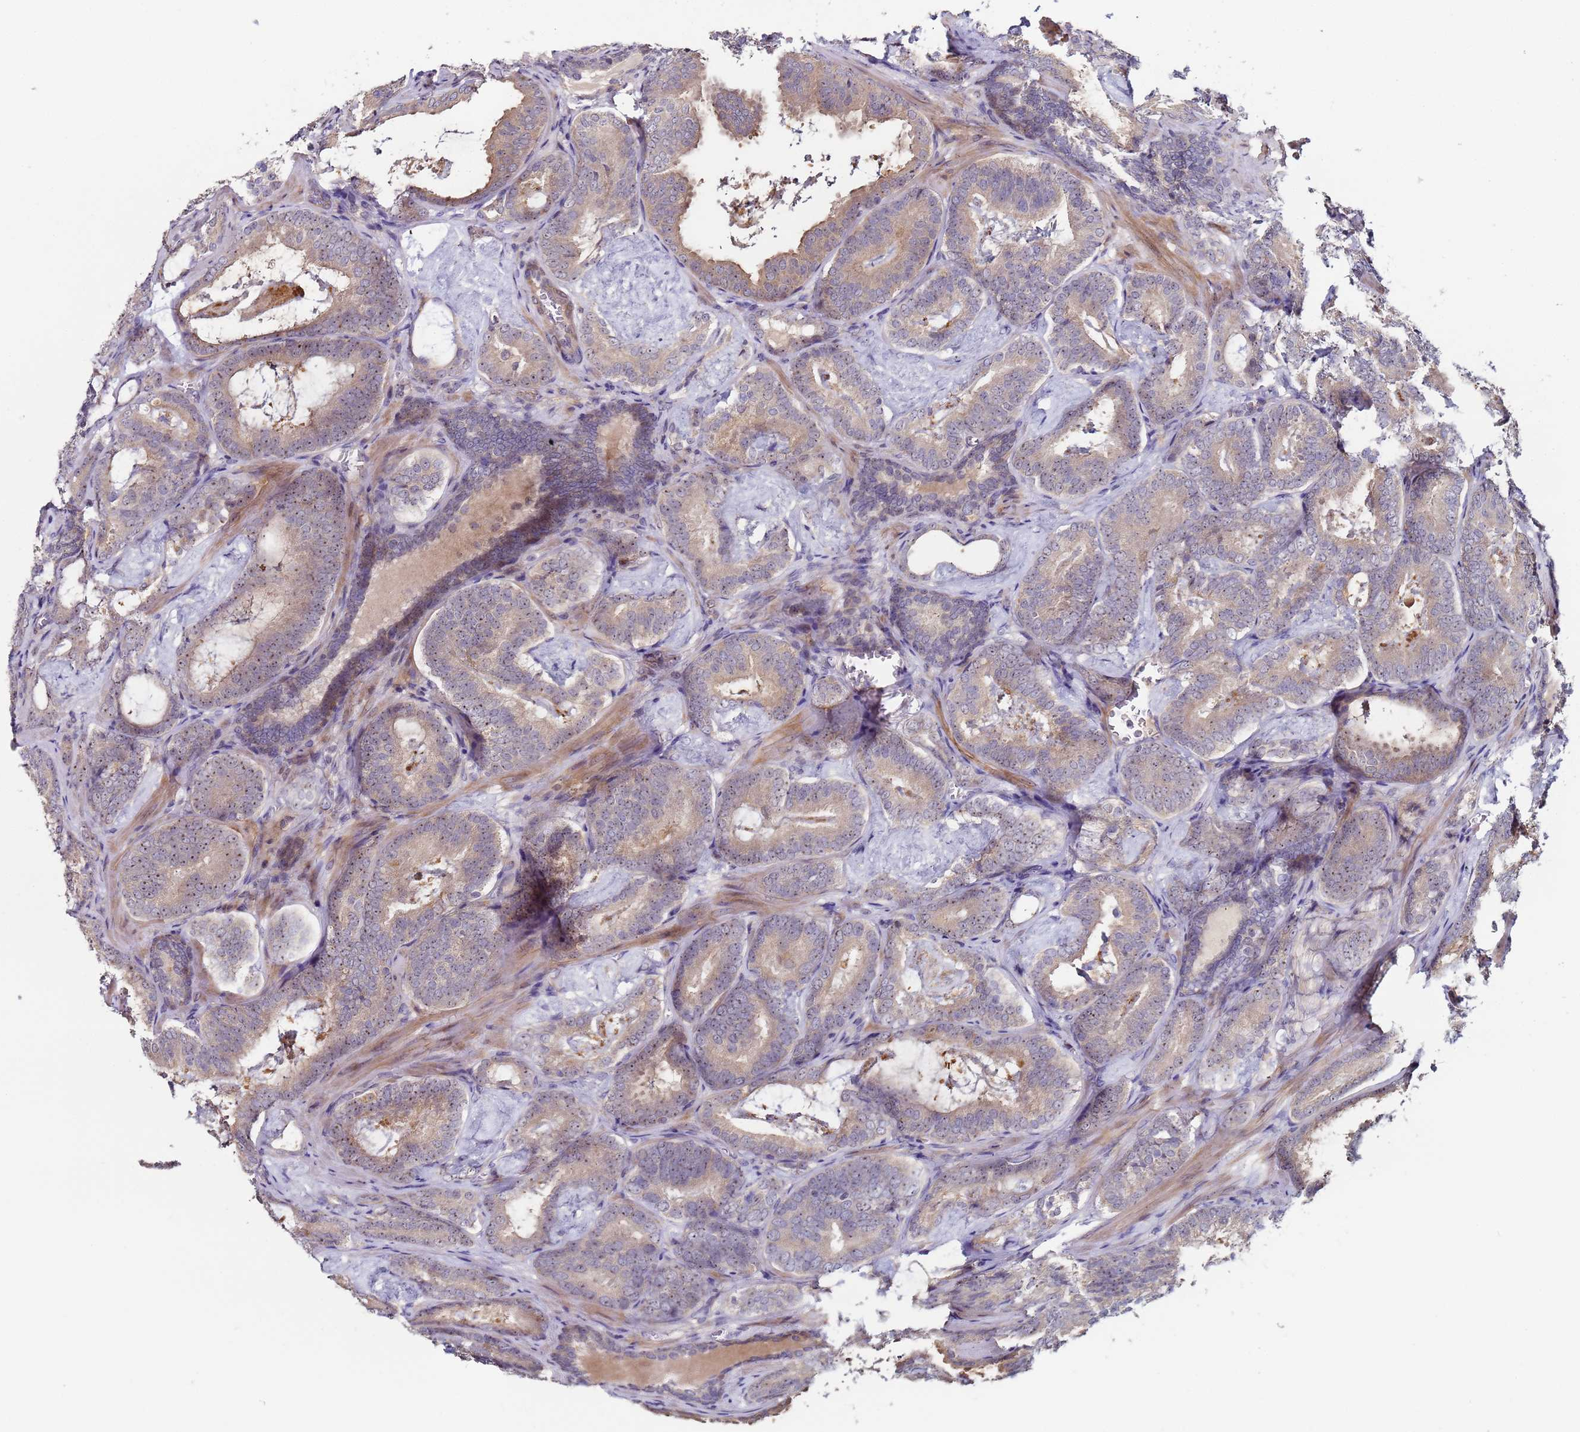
{"staining": {"intensity": "moderate", "quantity": "25%-75%", "location": "cytoplasmic/membranous,nuclear"}, "tissue": "prostate cancer", "cell_type": "Tumor cells", "image_type": "cancer", "snomed": [{"axis": "morphology", "description": "Adenocarcinoma, Low grade"}, {"axis": "topography", "description": "Prostate"}], "caption": "Immunohistochemistry (IHC) micrograph of human prostate adenocarcinoma (low-grade) stained for a protein (brown), which shows medium levels of moderate cytoplasmic/membranous and nuclear expression in about 25%-75% of tumor cells.", "gene": "KRI1", "patient": {"sex": "male", "age": 60}}